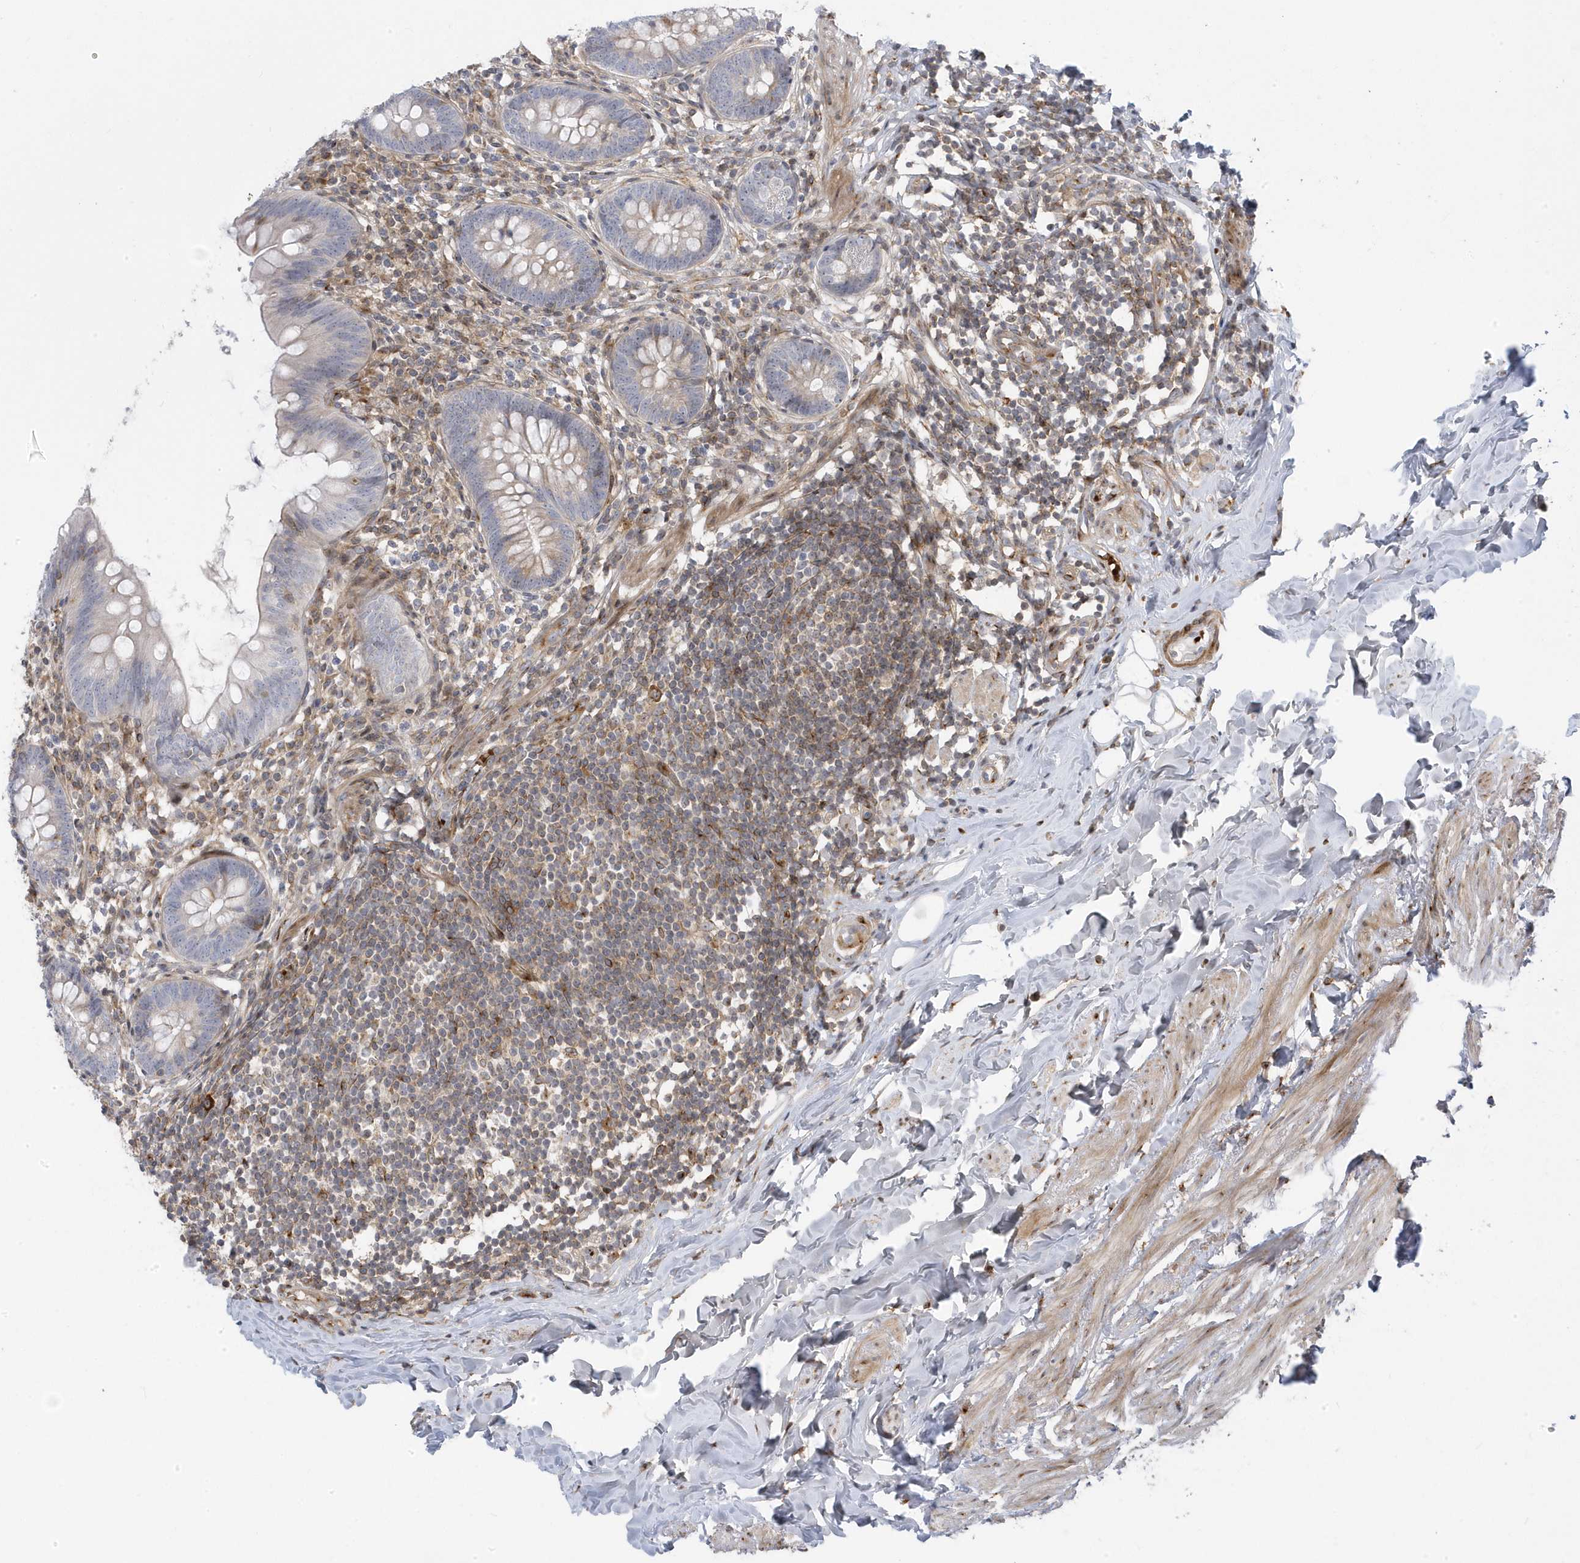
{"staining": {"intensity": "negative", "quantity": "none", "location": "none"}, "tissue": "appendix", "cell_type": "Glandular cells", "image_type": "normal", "snomed": [{"axis": "morphology", "description": "Normal tissue, NOS"}, {"axis": "topography", "description": "Appendix"}], "caption": "Human appendix stained for a protein using immunohistochemistry displays no staining in glandular cells.", "gene": "MAP7D3", "patient": {"sex": "female", "age": 62}}